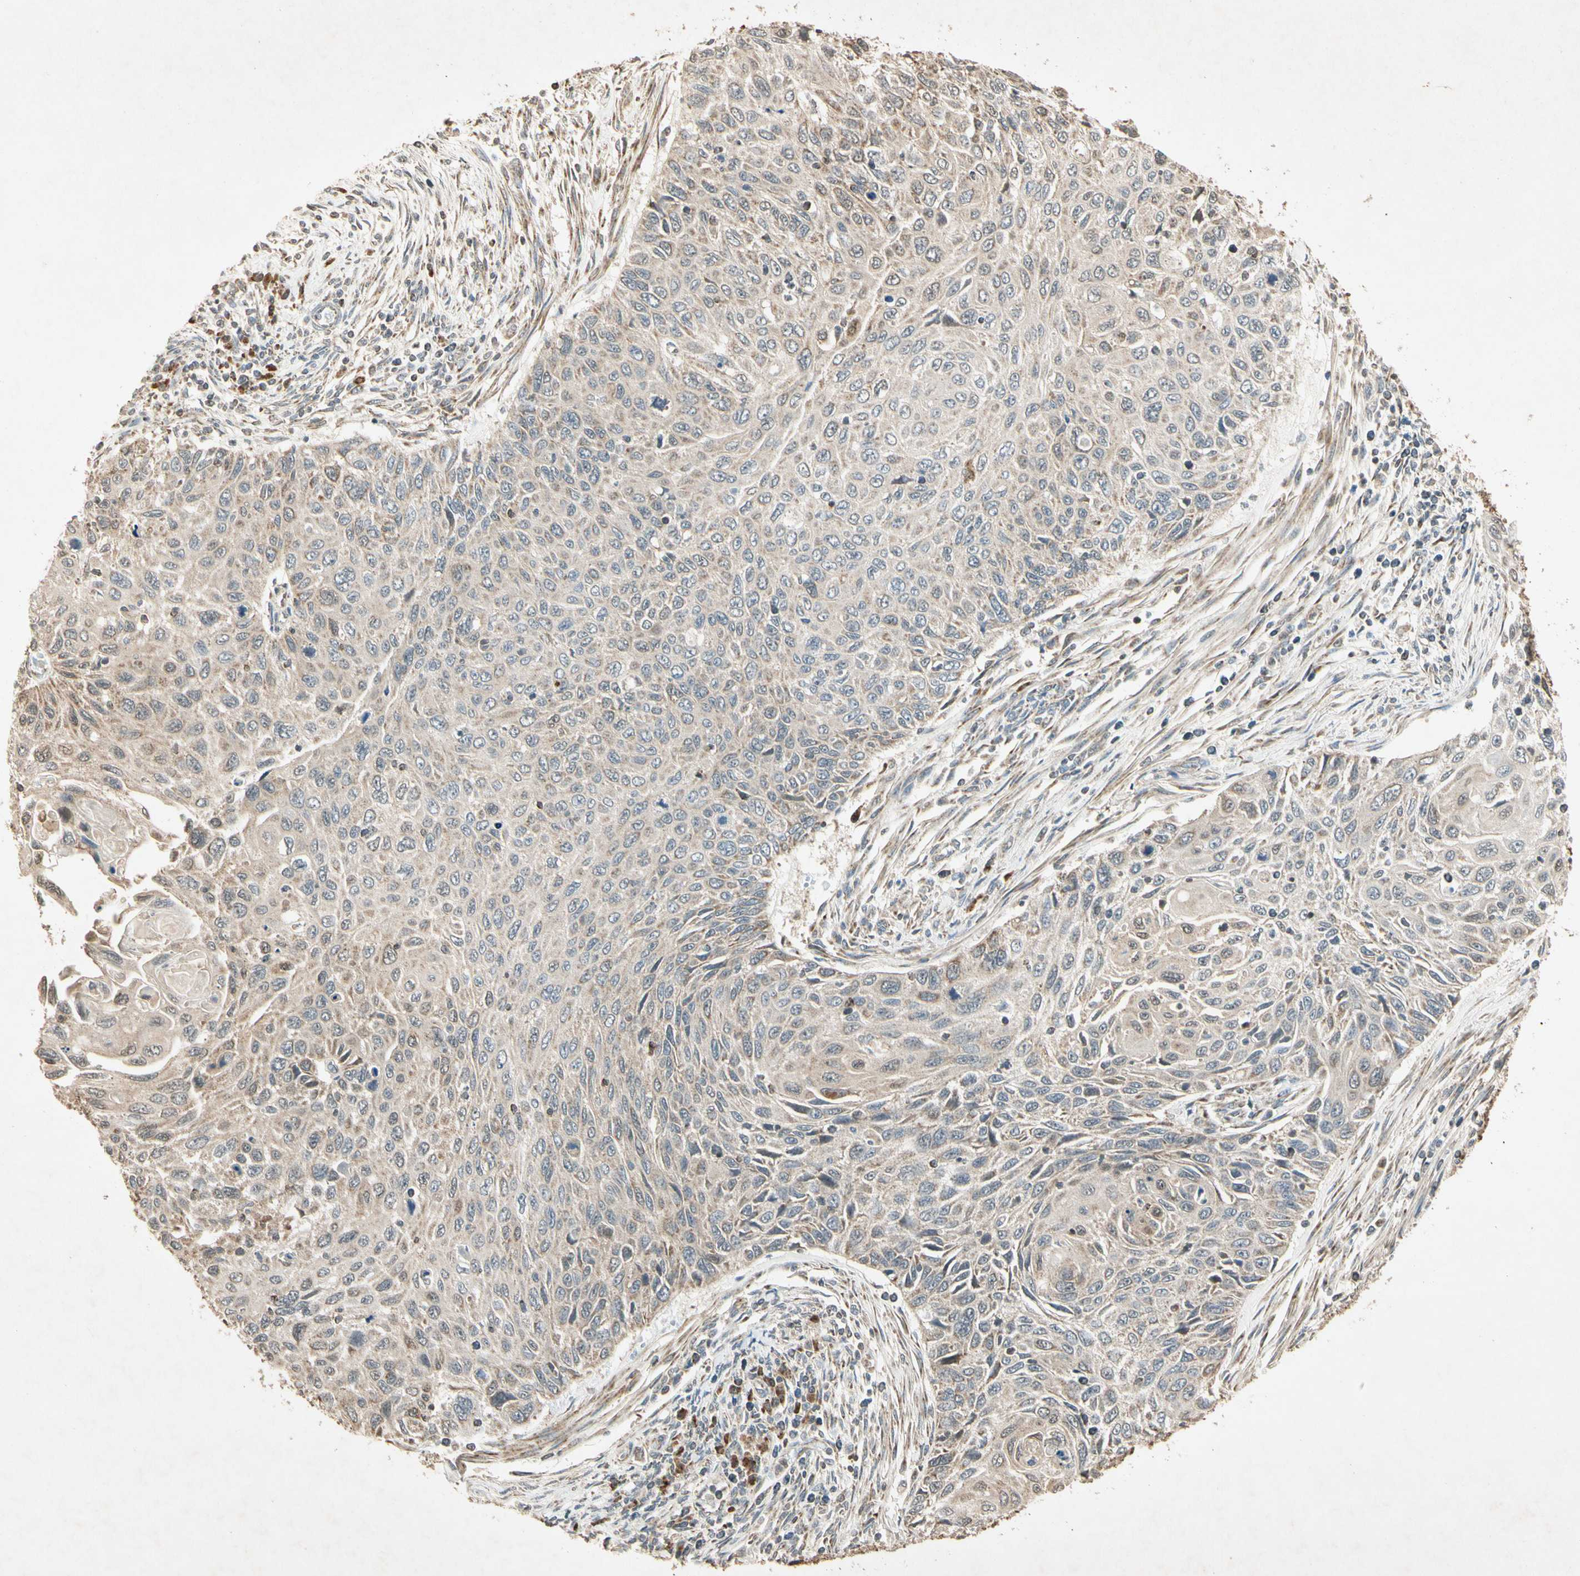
{"staining": {"intensity": "weak", "quantity": ">75%", "location": "cytoplasmic/membranous"}, "tissue": "cervical cancer", "cell_type": "Tumor cells", "image_type": "cancer", "snomed": [{"axis": "morphology", "description": "Squamous cell carcinoma, NOS"}, {"axis": "topography", "description": "Cervix"}], "caption": "The immunohistochemical stain labels weak cytoplasmic/membranous staining in tumor cells of cervical cancer (squamous cell carcinoma) tissue. (DAB (3,3'-diaminobenzidine) IHC with brightfield microscopy, high magnification).", "gene": "PRDX5", "patient": {"sex": "female", "age": 70}}